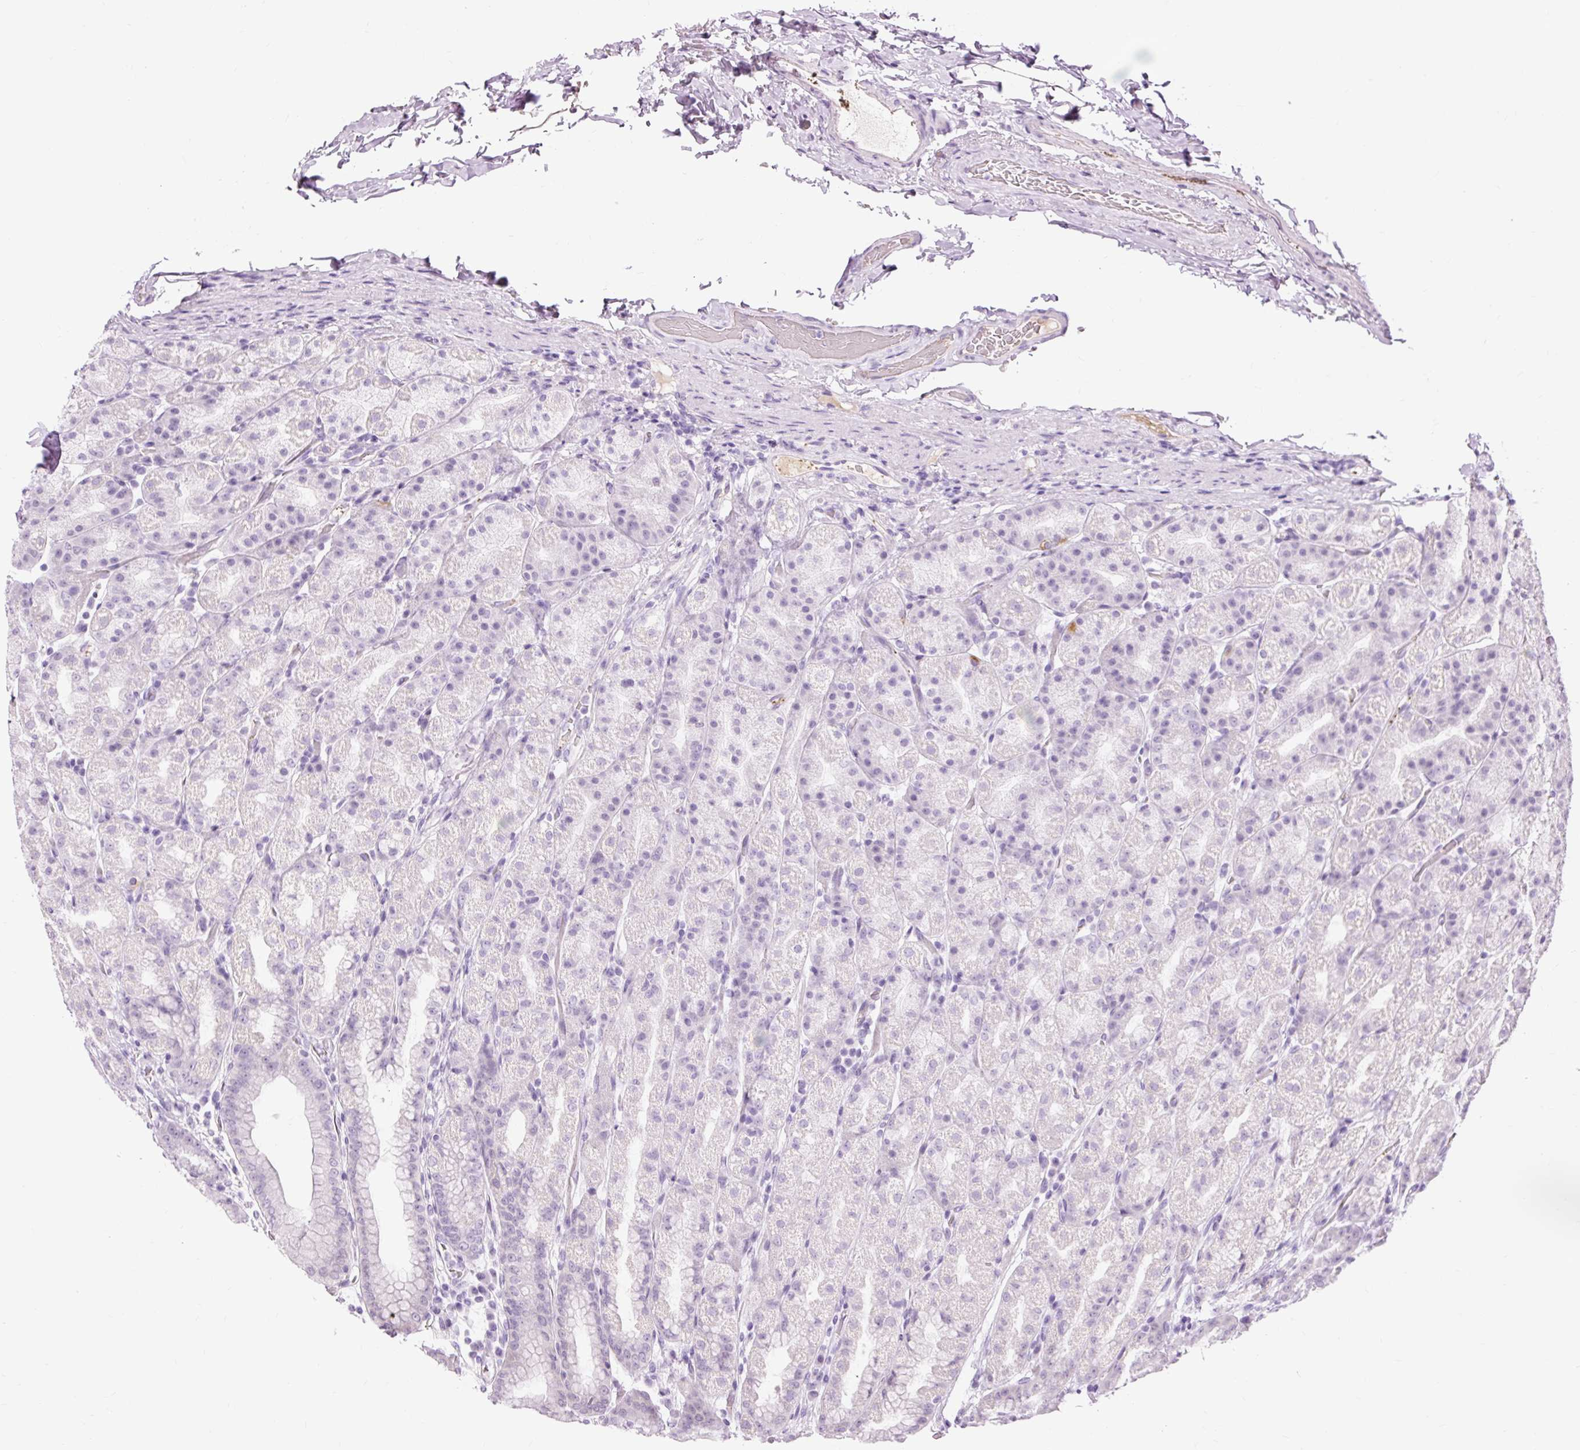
{"staining": {"intensity": "negative", "quantity": "none", "location": "none"}, "tissue": "stomach", "cell_type": "Glandular cells", "image_type": "normal", "snomed": [{"axis": "morphology", "description": "Normal tissue, NOS"}, {"axis": "topography", "description": "Stomach, upper"}, {"axis": "topography", "description": "Stomach"}], "caption": "IHC micrograph of unremarkable stomach stained for a protein (brown), which exhibits no positivity in glandular cells. (Brightfield microscopy of DAB (3,3'-diaminobenzidine) immunohistochemistry (IHC) at high magnification).", "gene": "PDE6B", "patient": {"sex": "male", "age": 68}}